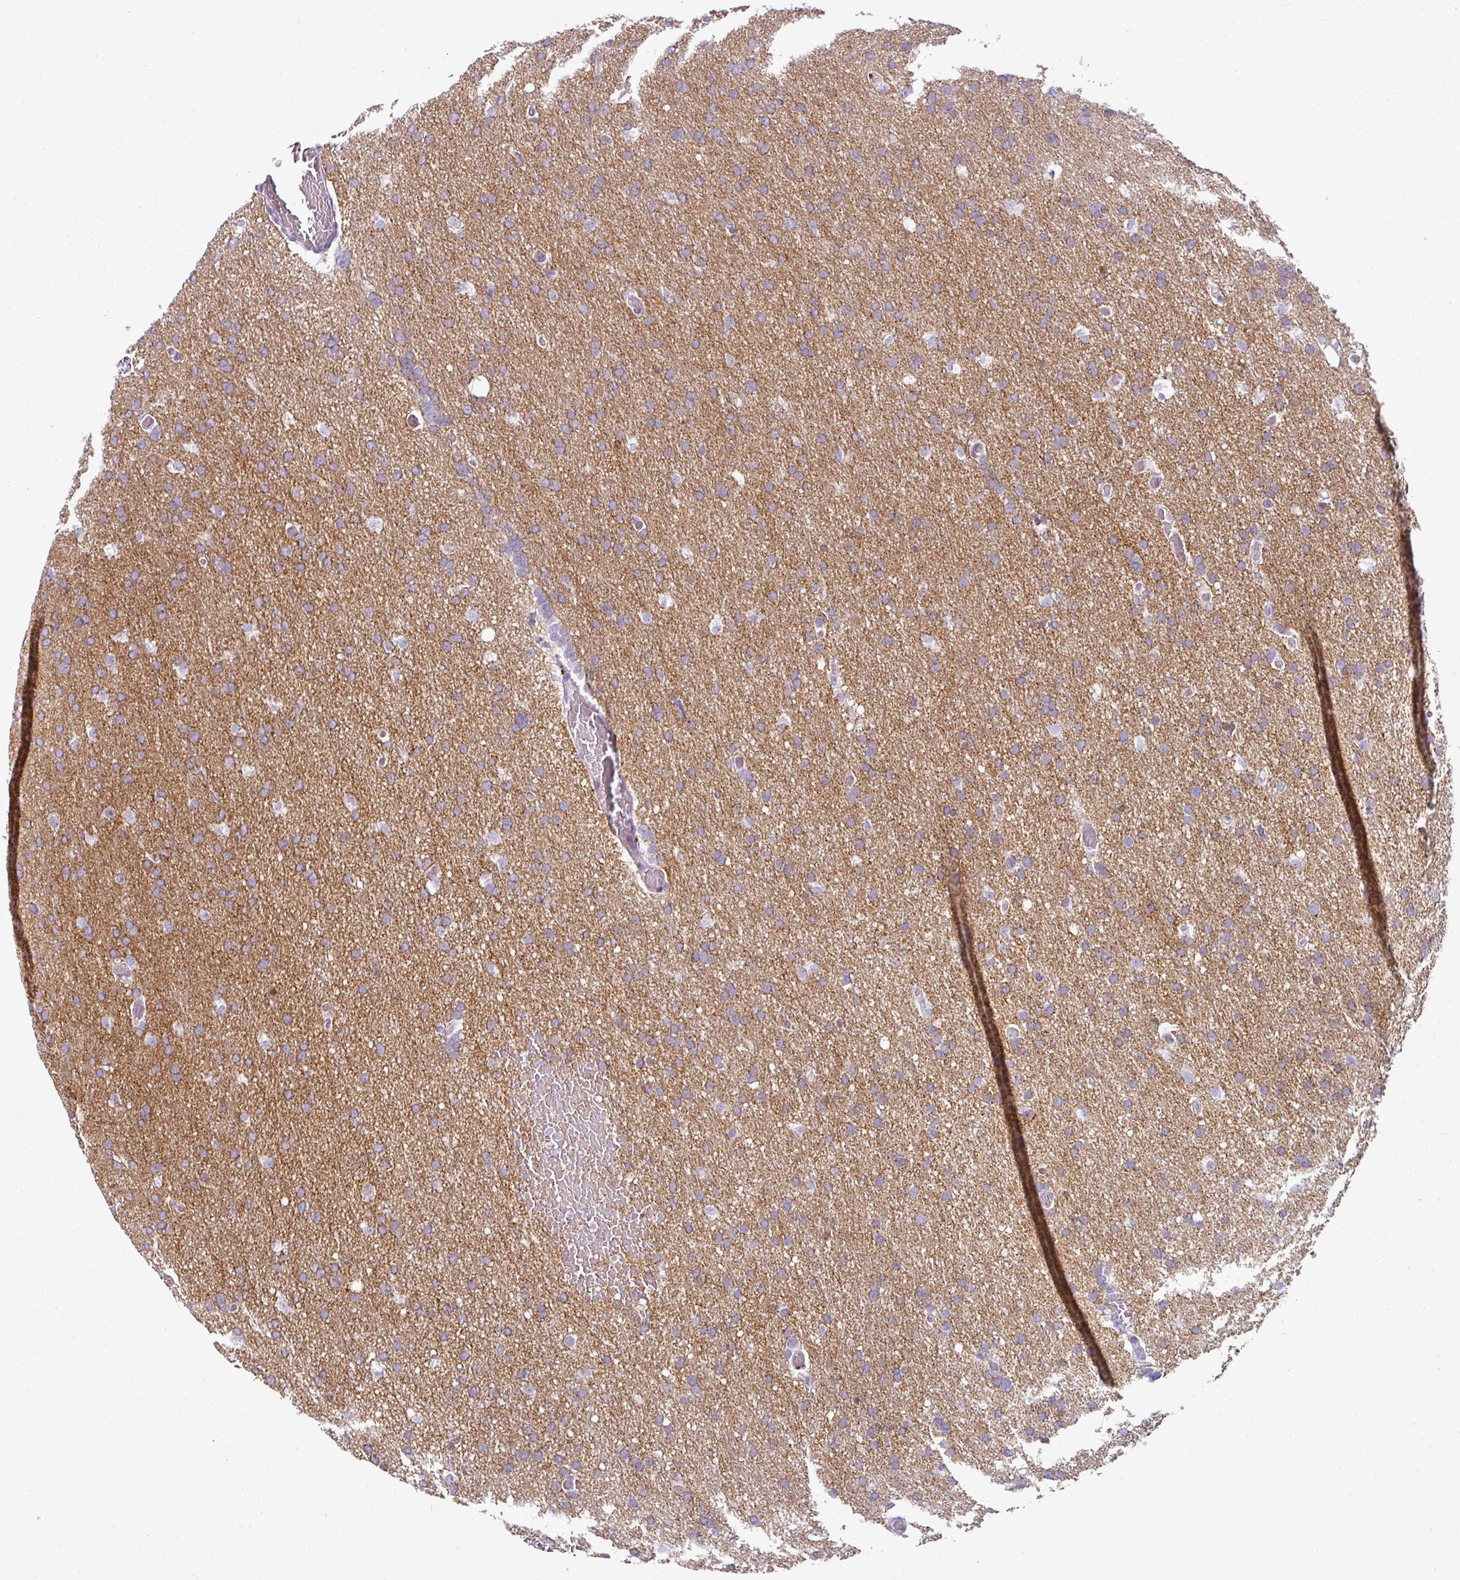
{"staining": {"intensity": "weak", "quantity": ">75%", "location": "cytoplasmic/membranous"}, "tissue": "glioma", "cell_type": "Tumor cells", "image_type": "cancer", "snomed": [{"axis": "morphology", "description": "Glioma, malignant, High grade"}, {"axis": "topography", "description": "Cerebral cortex"}], "caption": "An image showing weak cytoplasmic/membranous positivity in approximately >75% of tumor cells in glioma, as visualized by brown immunohistochemical staining.", "gene": "SYT8", "patient": {"sex": "female", "age": 36}}